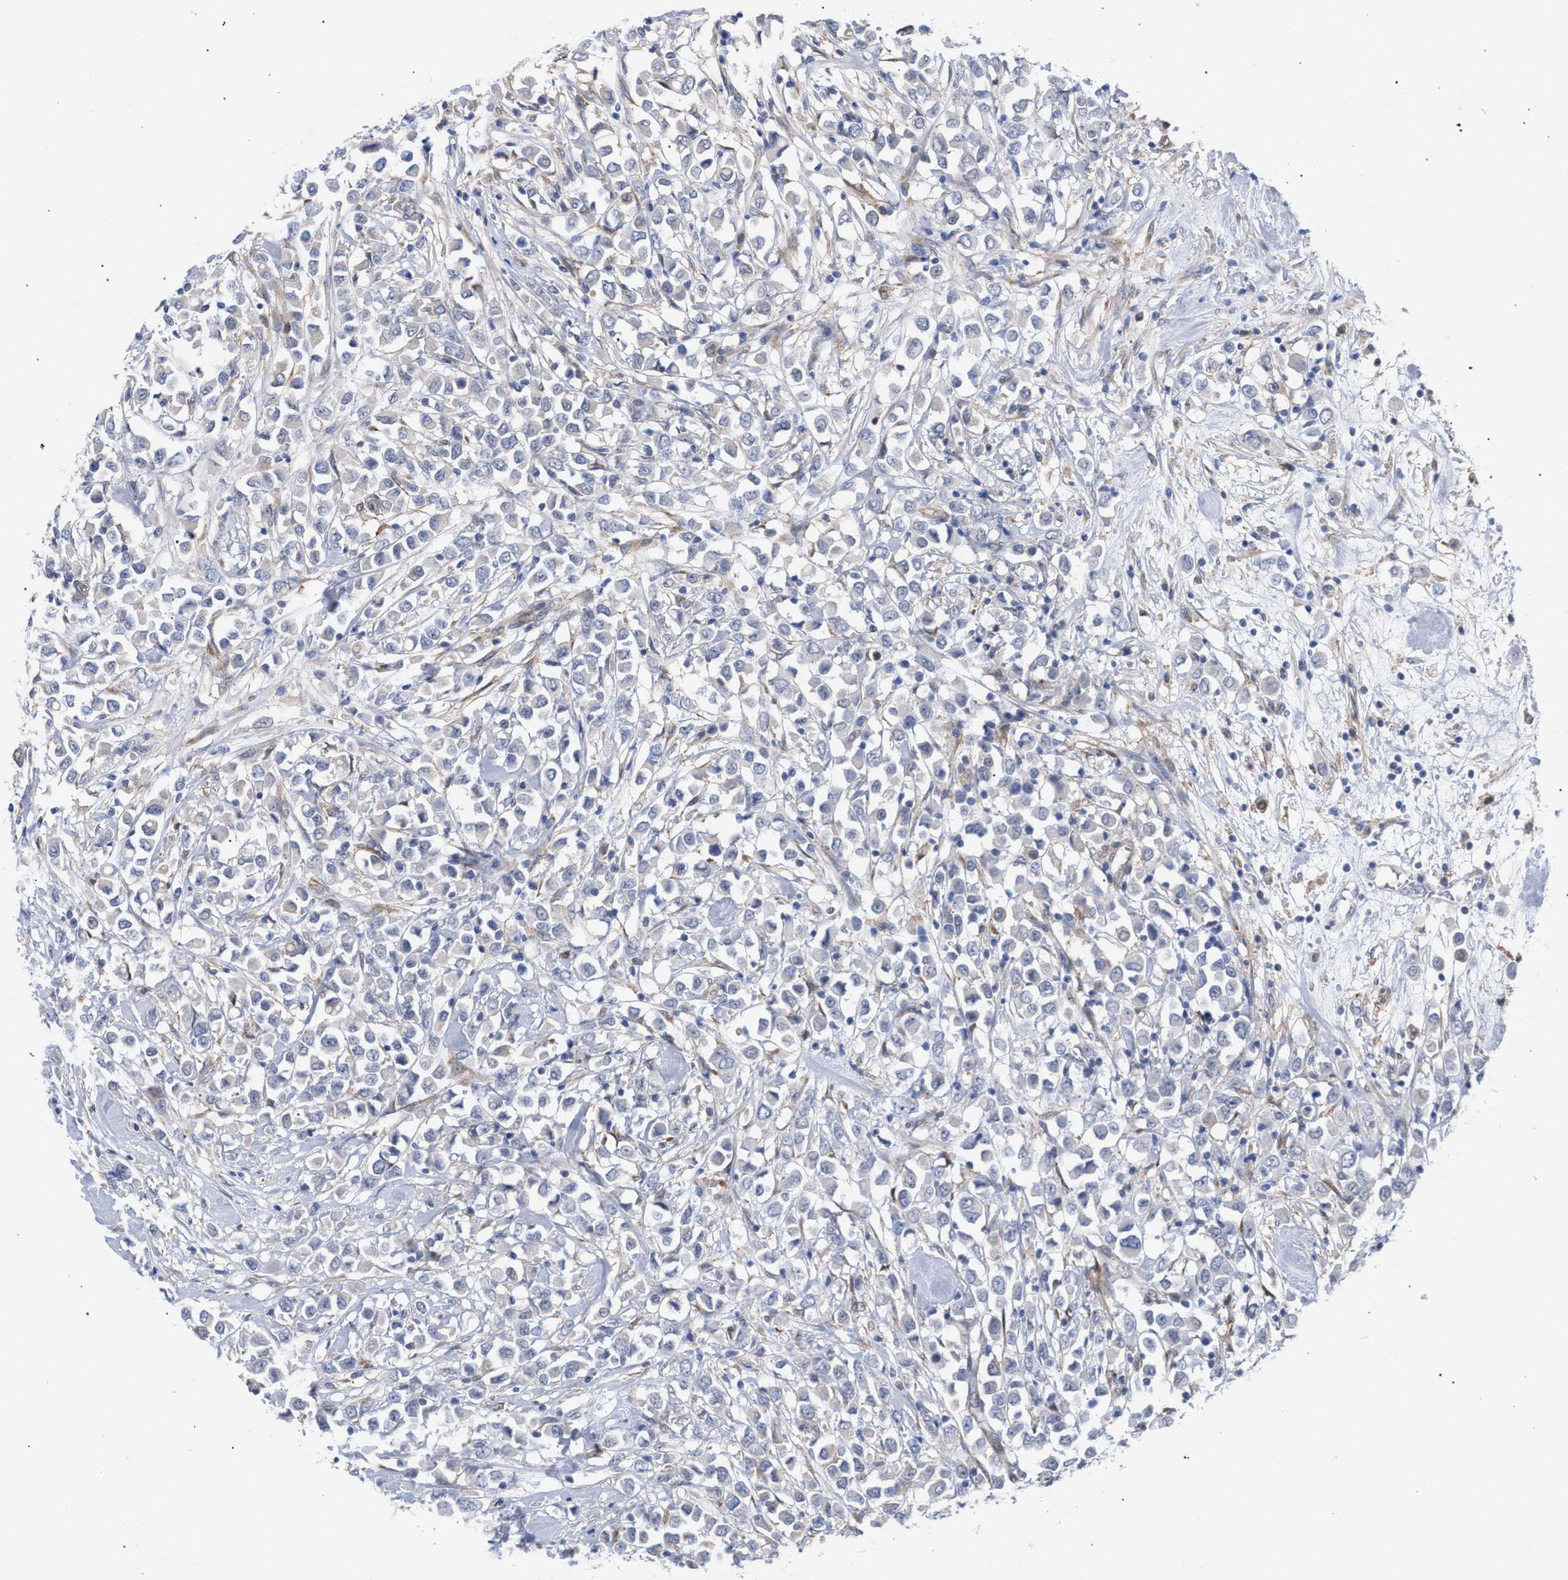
{"staining": {"intensity": "negative", "quantity": "none", "location": "none"}, "tissue": "breast cancer", "cell_type": "Tumor cells", "image_type": "cancer", "snomed": [{"axis": "morphology", "description": "Duct carcinoma"}, {"axis": "topography", "description": "Breast"}], "caption": "Breast cancer stained for a protein using immunohistochemistry shows no staining tumor cells.", "gene": "FHOD3", "patient": {"sex": "female", "age": 61}}